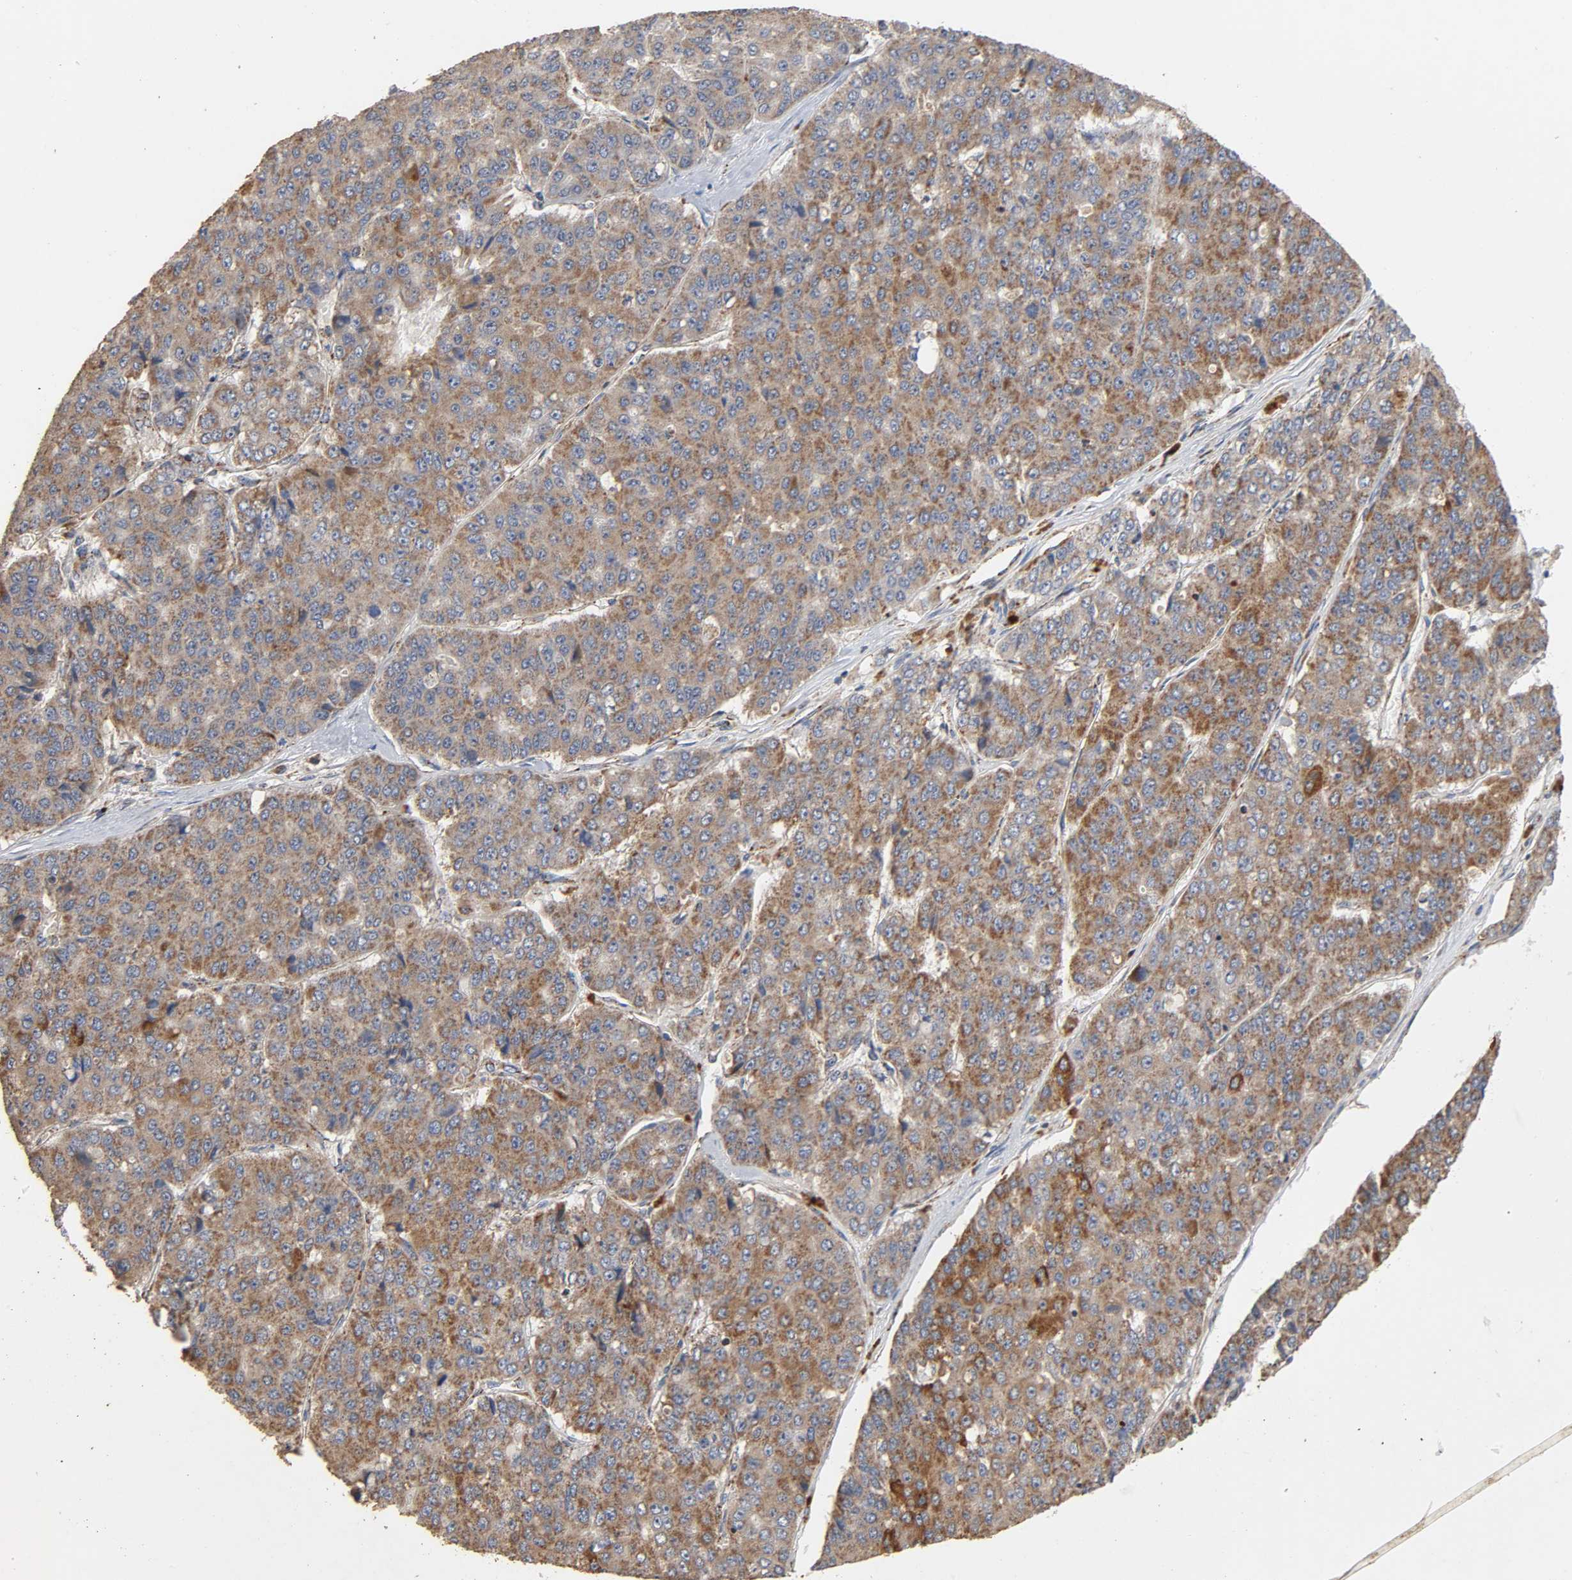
{"staining": {"intensity": "moderate", "quantity": ">75%", "location": "cytoplasmic/membranous"}, "tissue": "pancreatic cancer", "cell_type": "Tumor cells", "image_type": "cancer", "snomed": [{"axis": "morphology", "description": "Adenocarcinoma, NOS"}, {"axis": "topography", "description": "Pancreas"}], "caption": "Tumor cells exhibit medium levels of moderate cytoplasmic/membranous expression in about >75% of cells in human pancreatic cancer (adenocarcinoma).", "gene": "NDUFS3", "patient": {"sex": "male", "age": 50}}